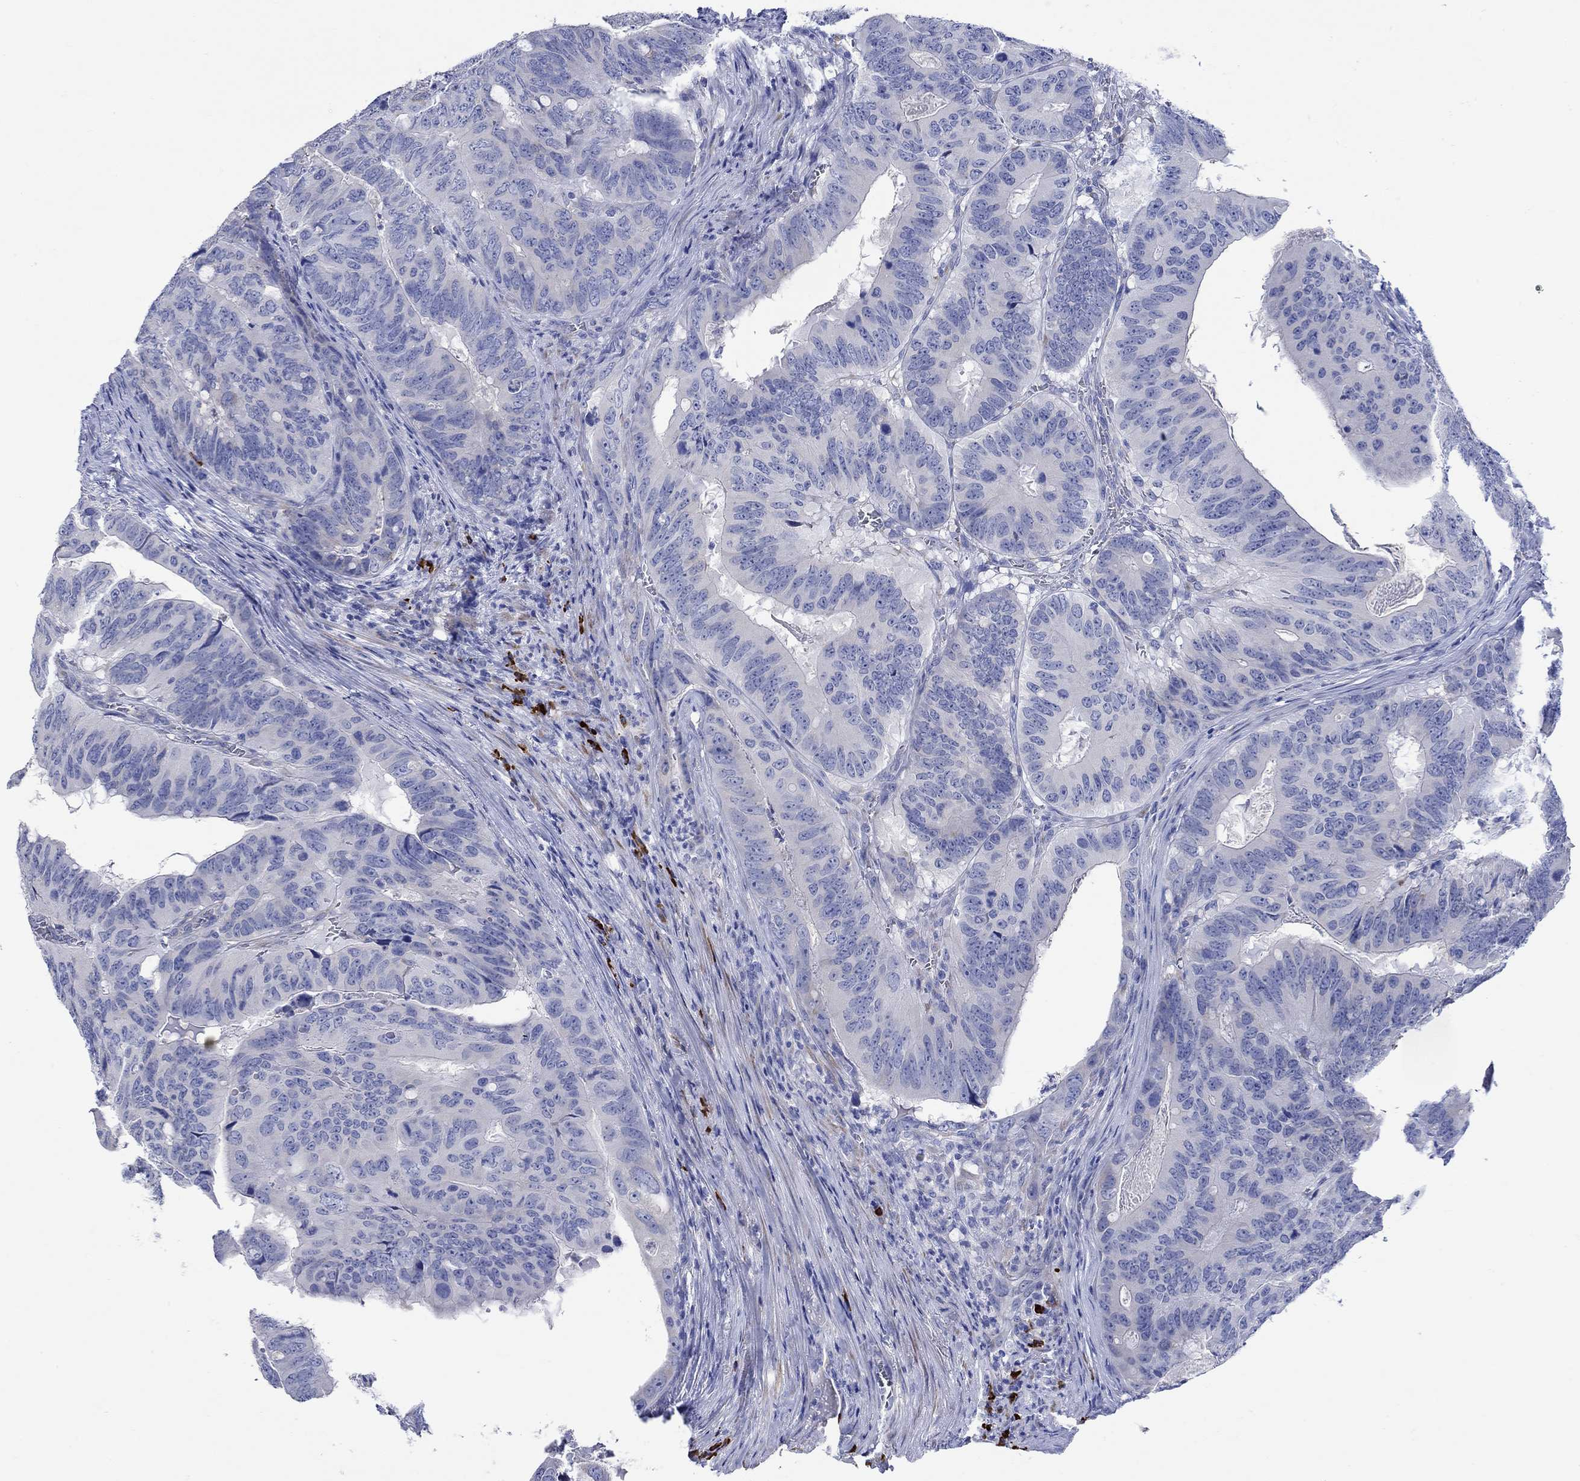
{"staining": {"intensity": "negative", "quantity": "none", "location": "none"}, "tissue": "colorectal cancer", "cell_type": "Tumor cells", "image_type": "cancer", "snomed": [{"axis": "morphology", "description": "Adenocarcinoma, NOS"}, {"axis": "topography", "description": "Colon"}], "caption": "Tumor cells show no significant positivity in colorectal cancer (adenocarcinoma).", "gene": "P2RY6", "patient": {"sex": "male", "age": 79}}